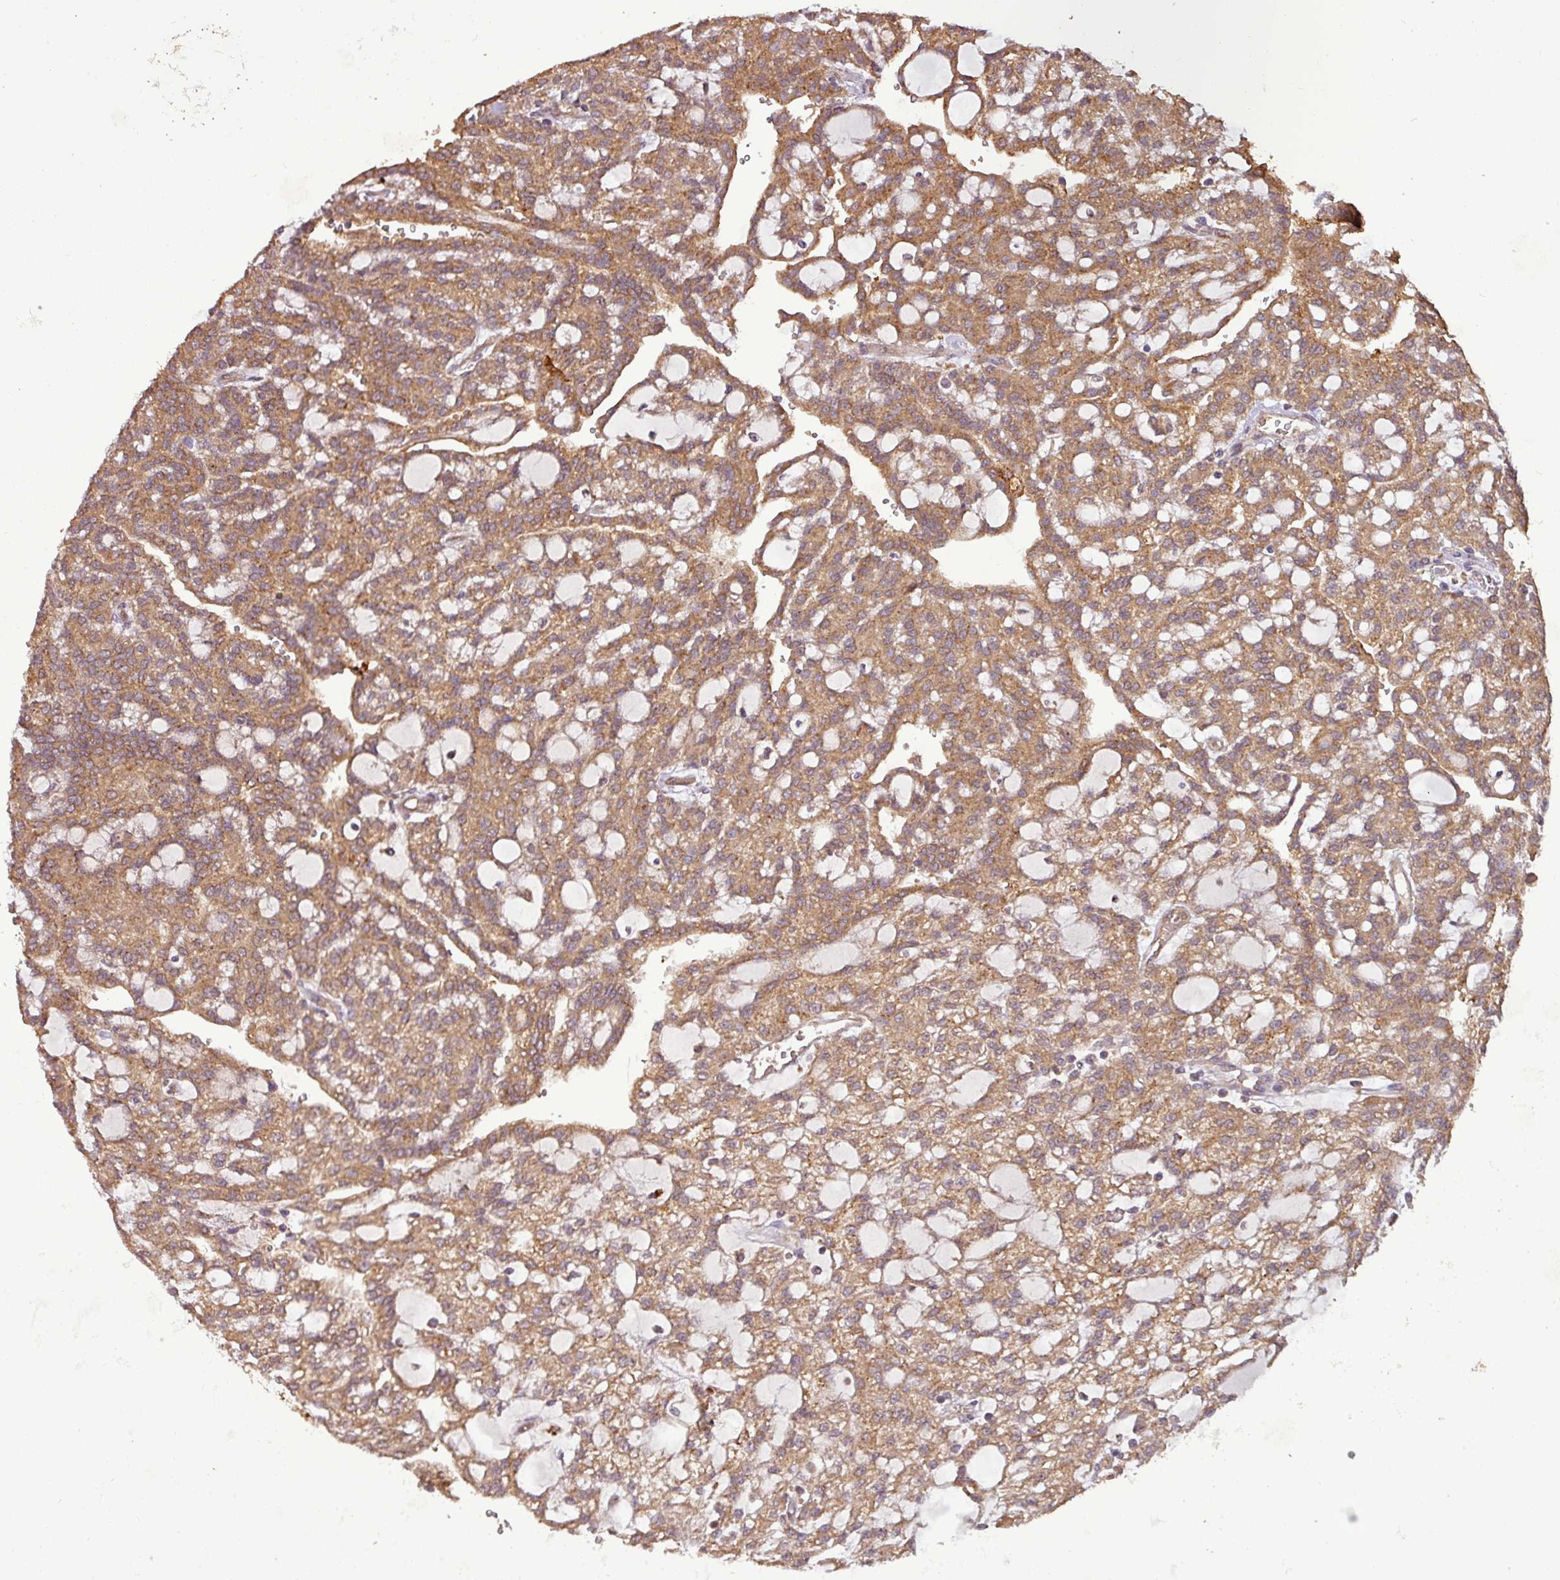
{"staining": {"intensity": "moderate", "quantity": ">75%", "location": "cytoplasmic/membranous"}, "tissue": "renal cancer", "cell_type": "Tumor cells", "image_type": "cancer", "snomed": [{"axis": "morphology", "description": "Adenocarcinoma, NOS"}, {"axis": "topography", "description": "Kidney"}], "caption": "A photomicrograph of human renal adenocarcinoma stained for a protein reveals moderate cytoplasmic/membranous brown staining in tumor cells.", "gene": "NT5C3A", "patient": {"sex": "male", "age": 63}}